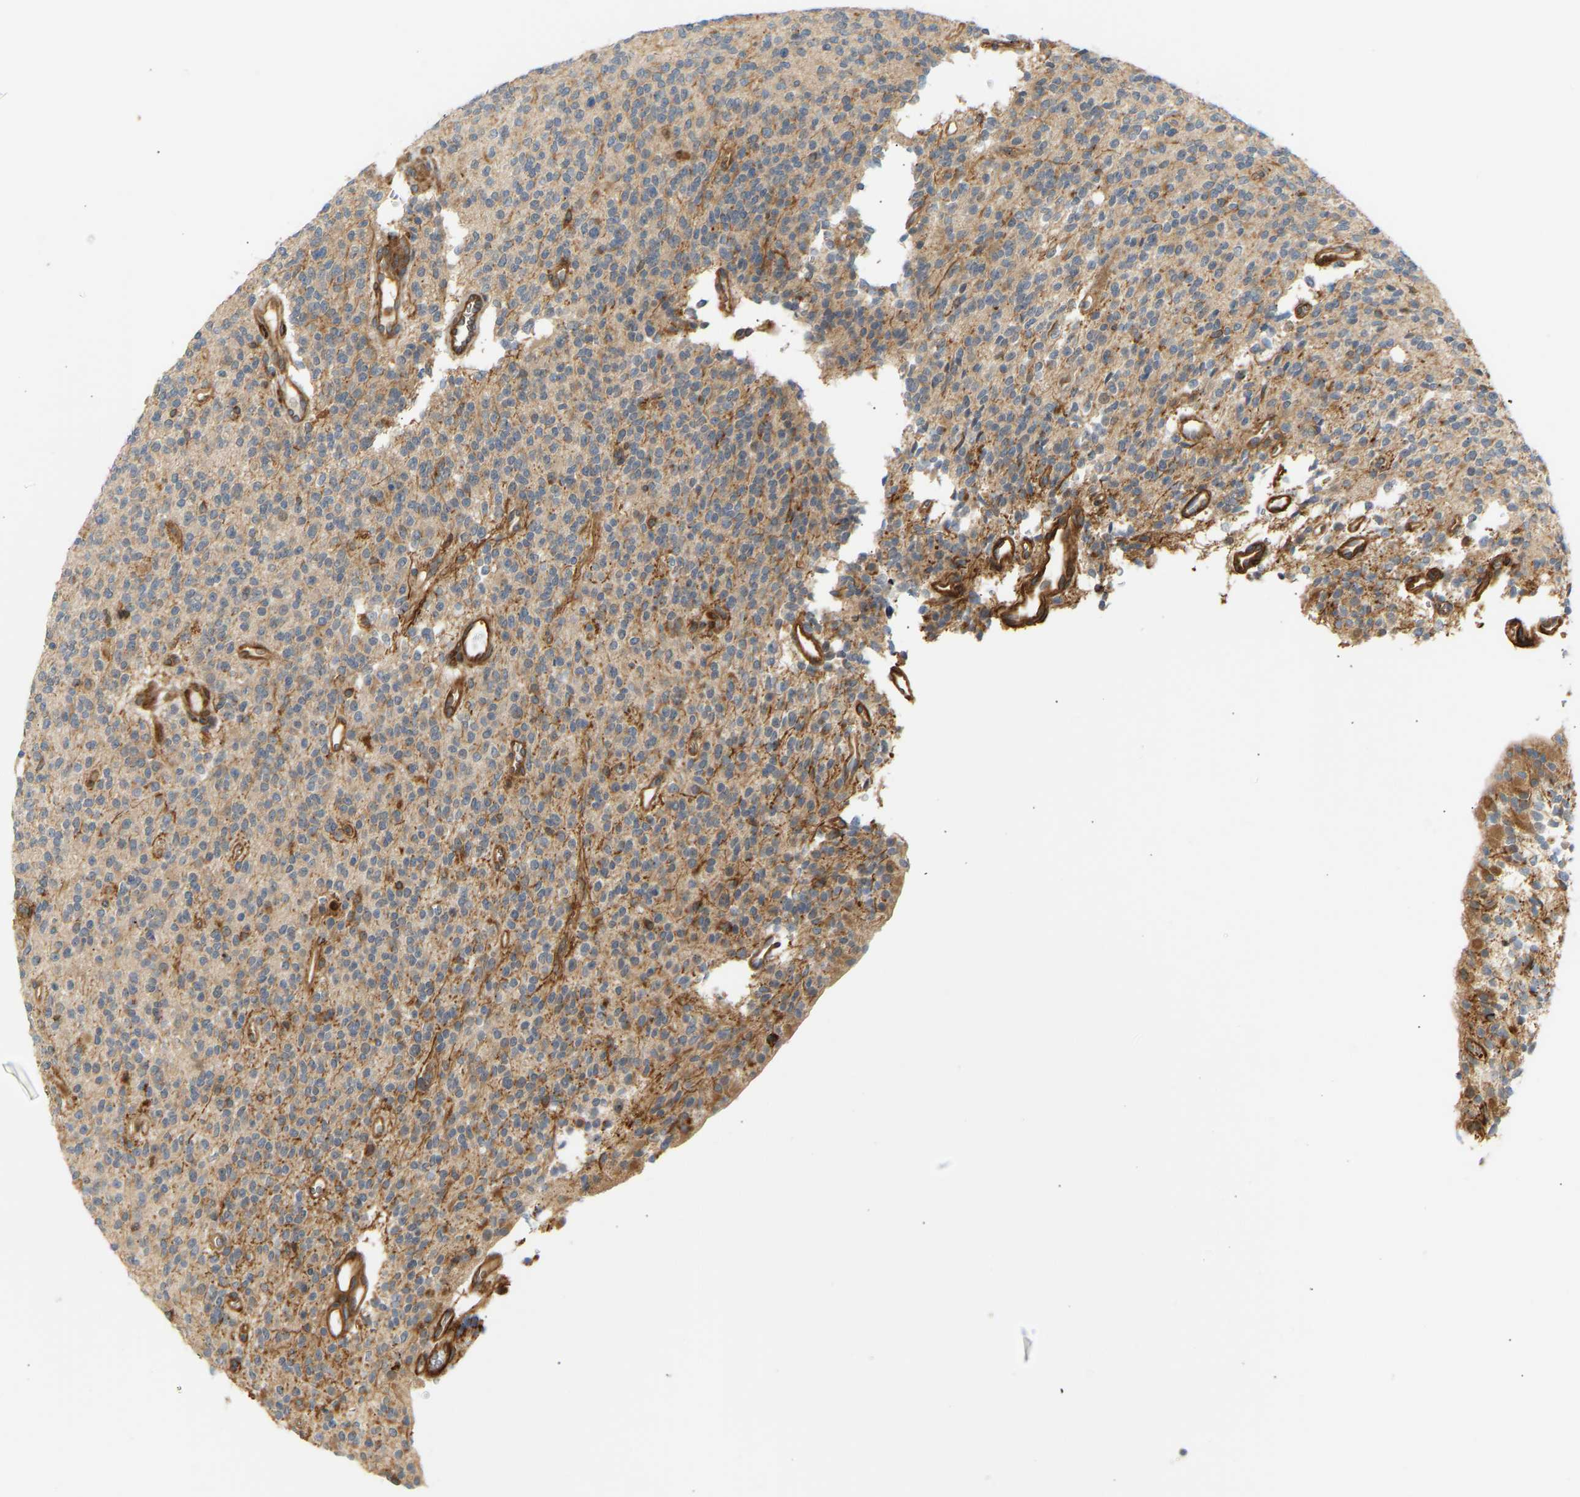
{"staining": {"intensity": "moderate", "quantity": "<25%", "location": "cytoplasmic/membranous"}, "tissue": "glioma", "cell_type": "Tumor cells", "image_type": "cancer", "snomed": [{"axis": "morphology", "description": "Glioma, malignant, High grade"}, {"axis": "topography", "description": "Brain"}], "caption": "Immunohistochemistry (IHC) of human malignant high-grade glioma reveals low levels of moderate cytoplasmic/membranous positivity in about <25% of tumor cells. Using DAB (brown) and hematoxylin (blue) stains, captured at high magnification using brightfield microscopy.", "gene": "PLCG2", "patient": {"sex": "male", "age": 34}}